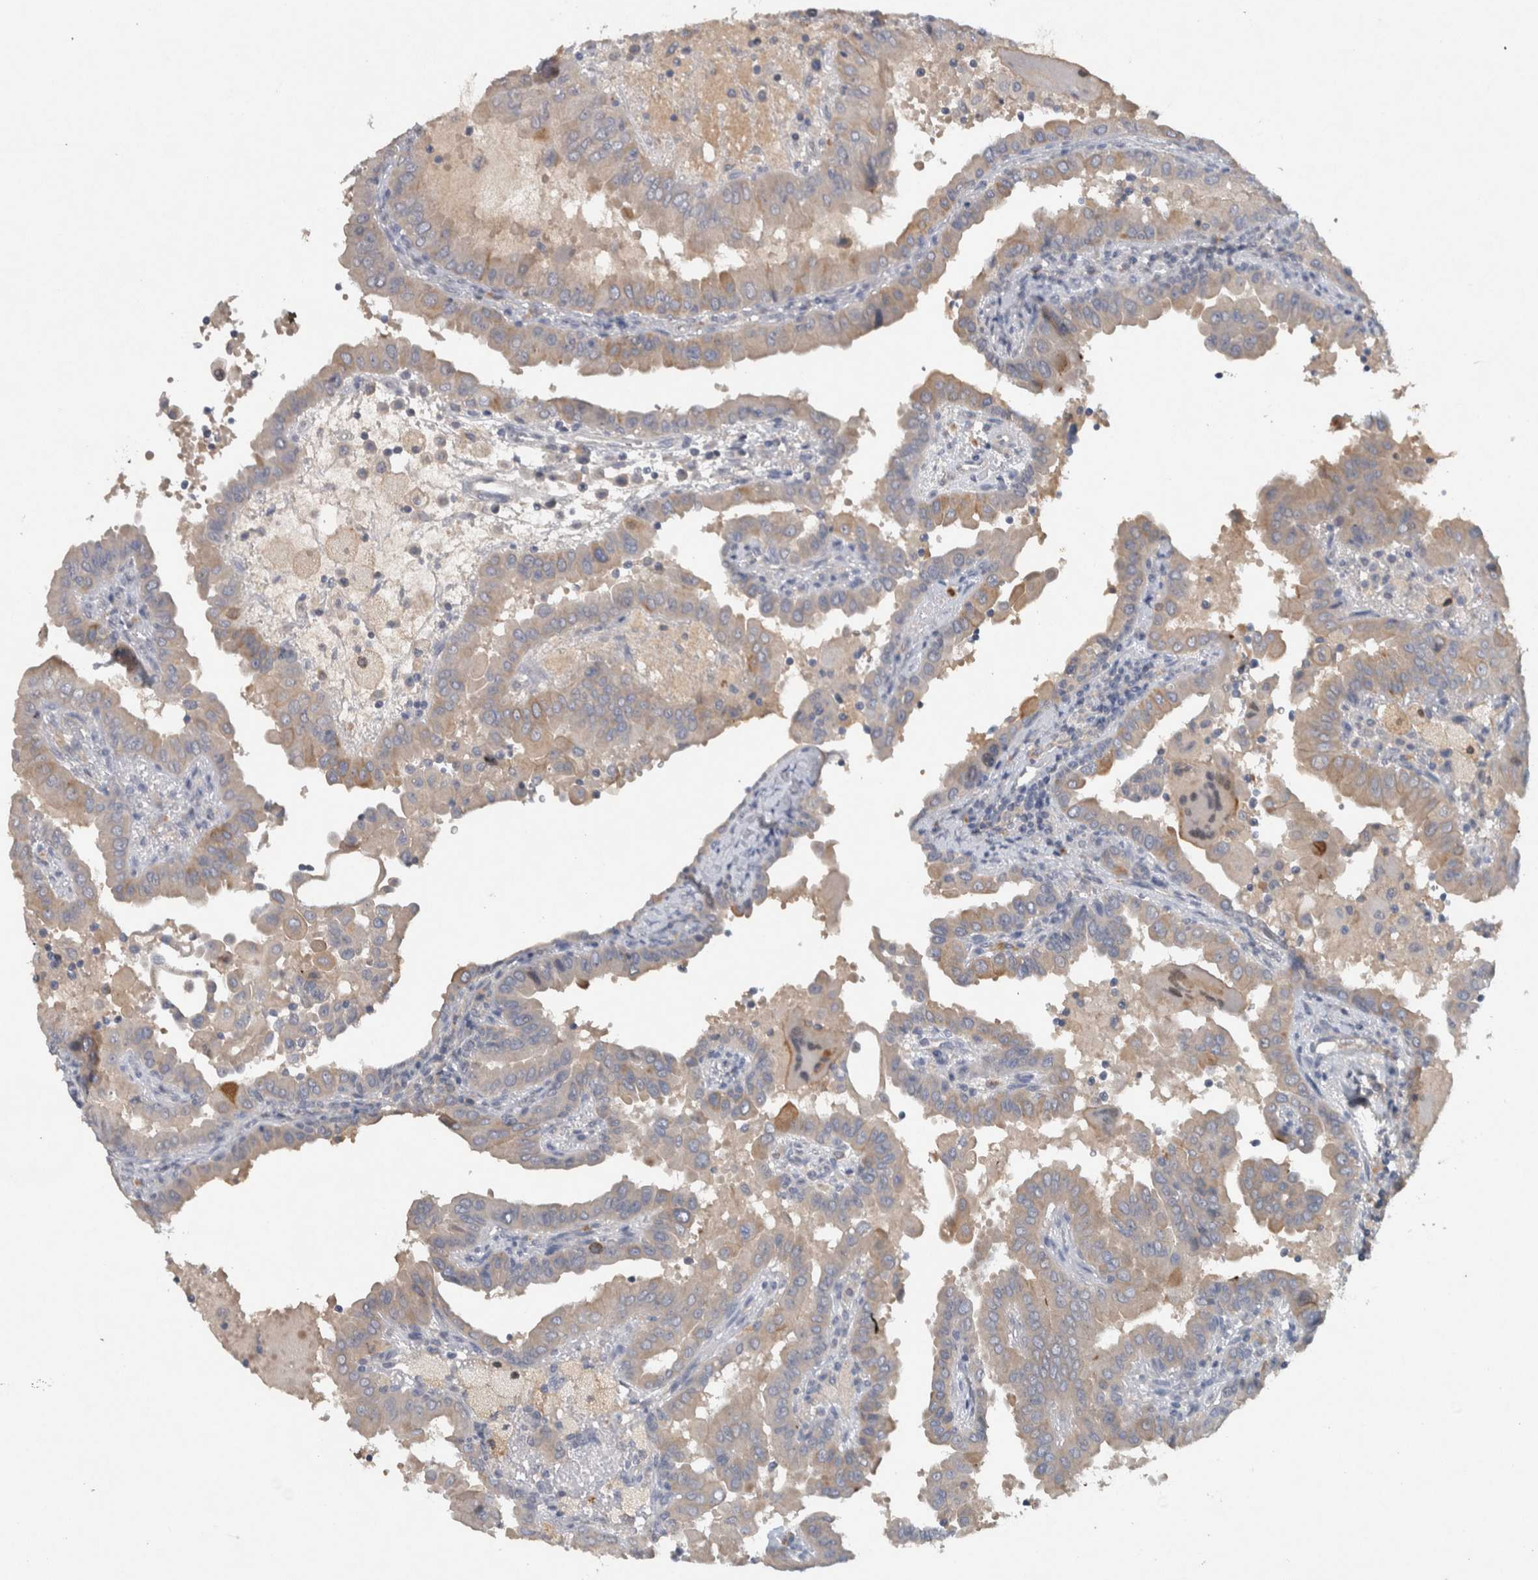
{"staining": {"intensity": "weak", "quantity": "25%-75%", "location": "cytoplasmic/membranous"}, "tissue": "thyroid cancer", "cell_type": "Tumor cells", "image_type": "cancer", "snomed": [{"axis": "morphology", "description": "Papillary adenocarcinoma, NOS"}, {"axis": "topography", "description": "Thyroid gland"}], "caption": "Tumor cells show low levels of weak cytoplasmic/membranous expression in approximately 25%-75% of cells in thyroid papillary adenocarcinoma.", "gene": "HEXD", "patient": {"sex": "male", "age": 33}}